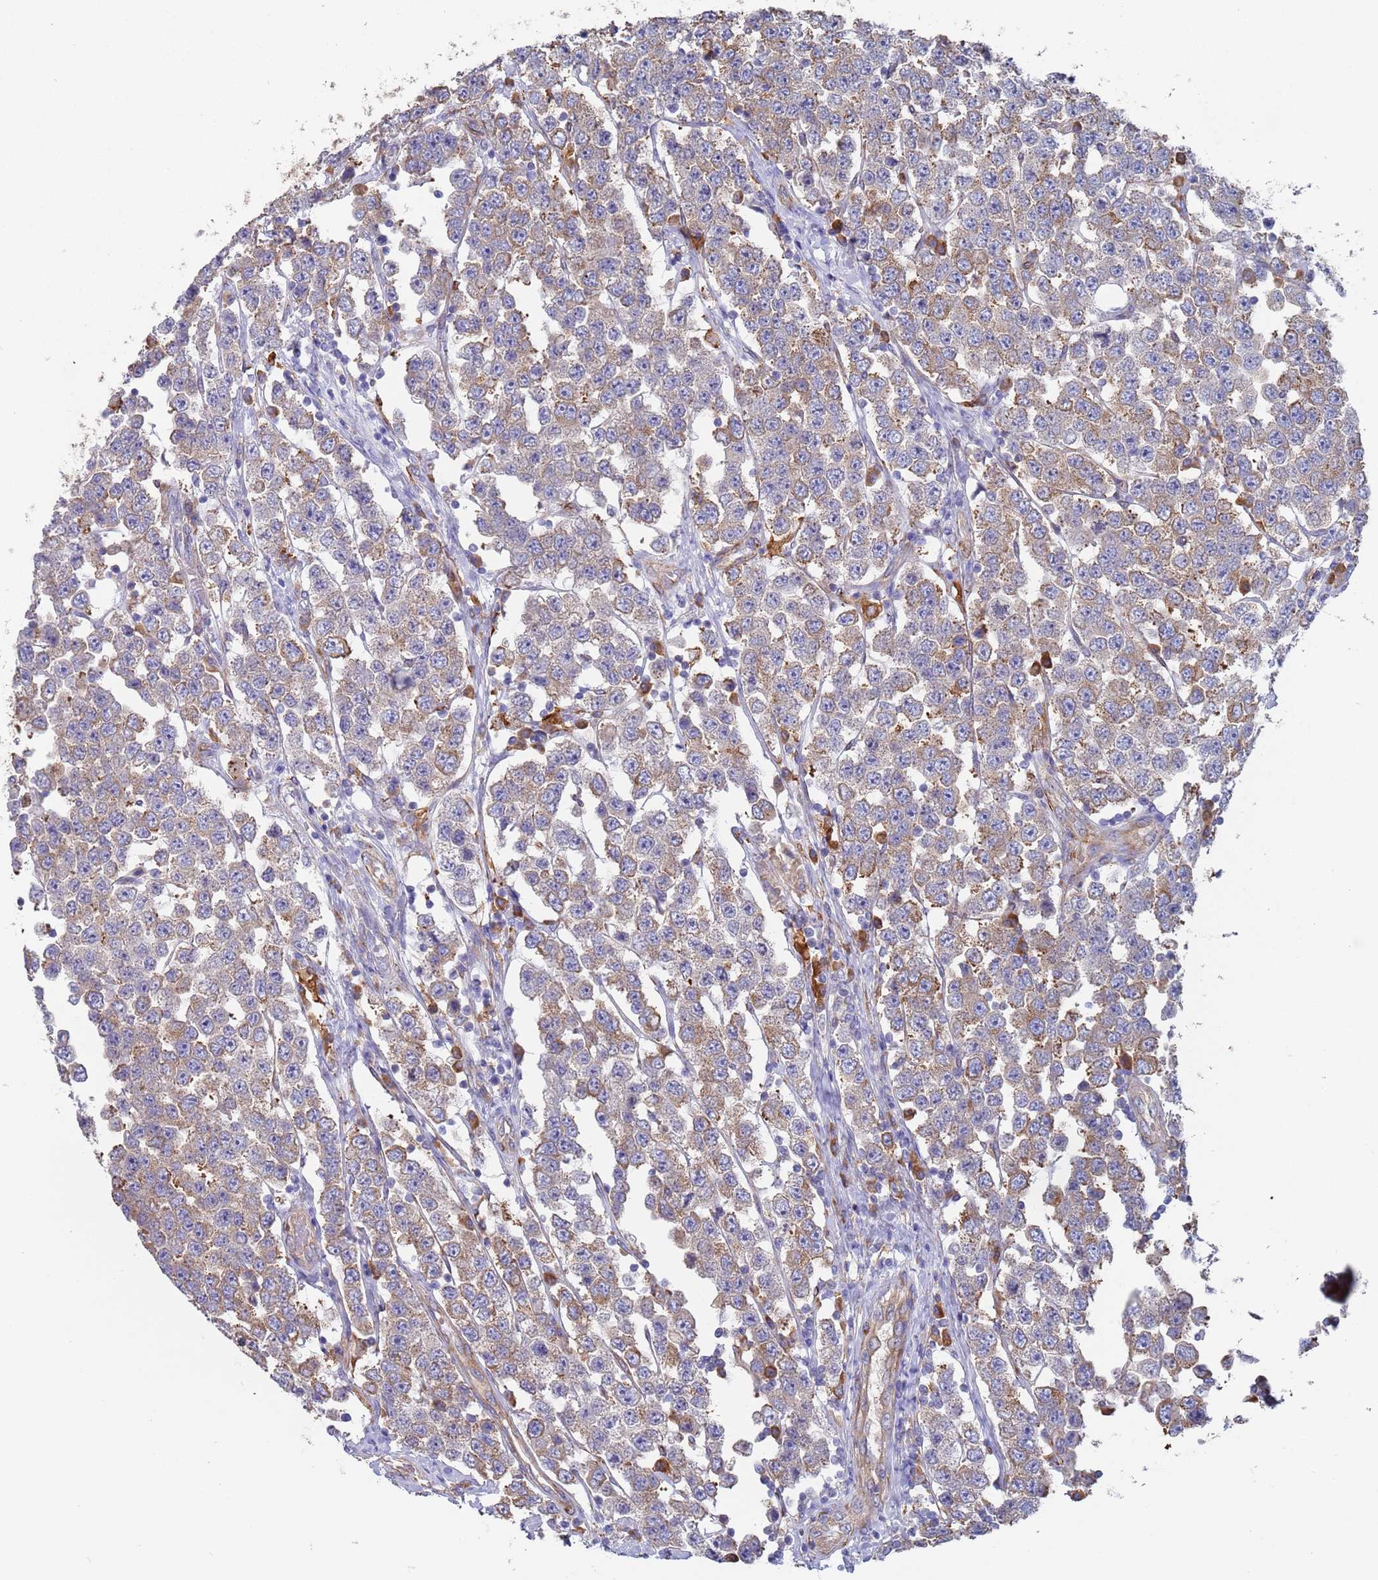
{"staining": {"intensity": "moderate", "quantity": "25%-75%", "location": "cytoplasmic/membranous"}, "tissue": "testis cancer", "cell_type": "Tumor cells", "image_type": "cancer", "snomed": [{"axis": "morphology", "description": "Seminoma, NOS"}, {"axis": "topography", "description": "Testis"}], "caption": "Immunohistochemical staining of testis seminoma demonstrates medium levels of moderate cytoplasmic/membranous staining in approximately 25%-75% of tumor cells. The staining was performed using DAB (3,3'-diaminobenzidine) to visualize the protein expression in brown, while the nuclei were stained in blue with hematoxylin (Magnification: 20x).", "gene": "ZNF844", "patient": {"sex": "male", "age": 28}}